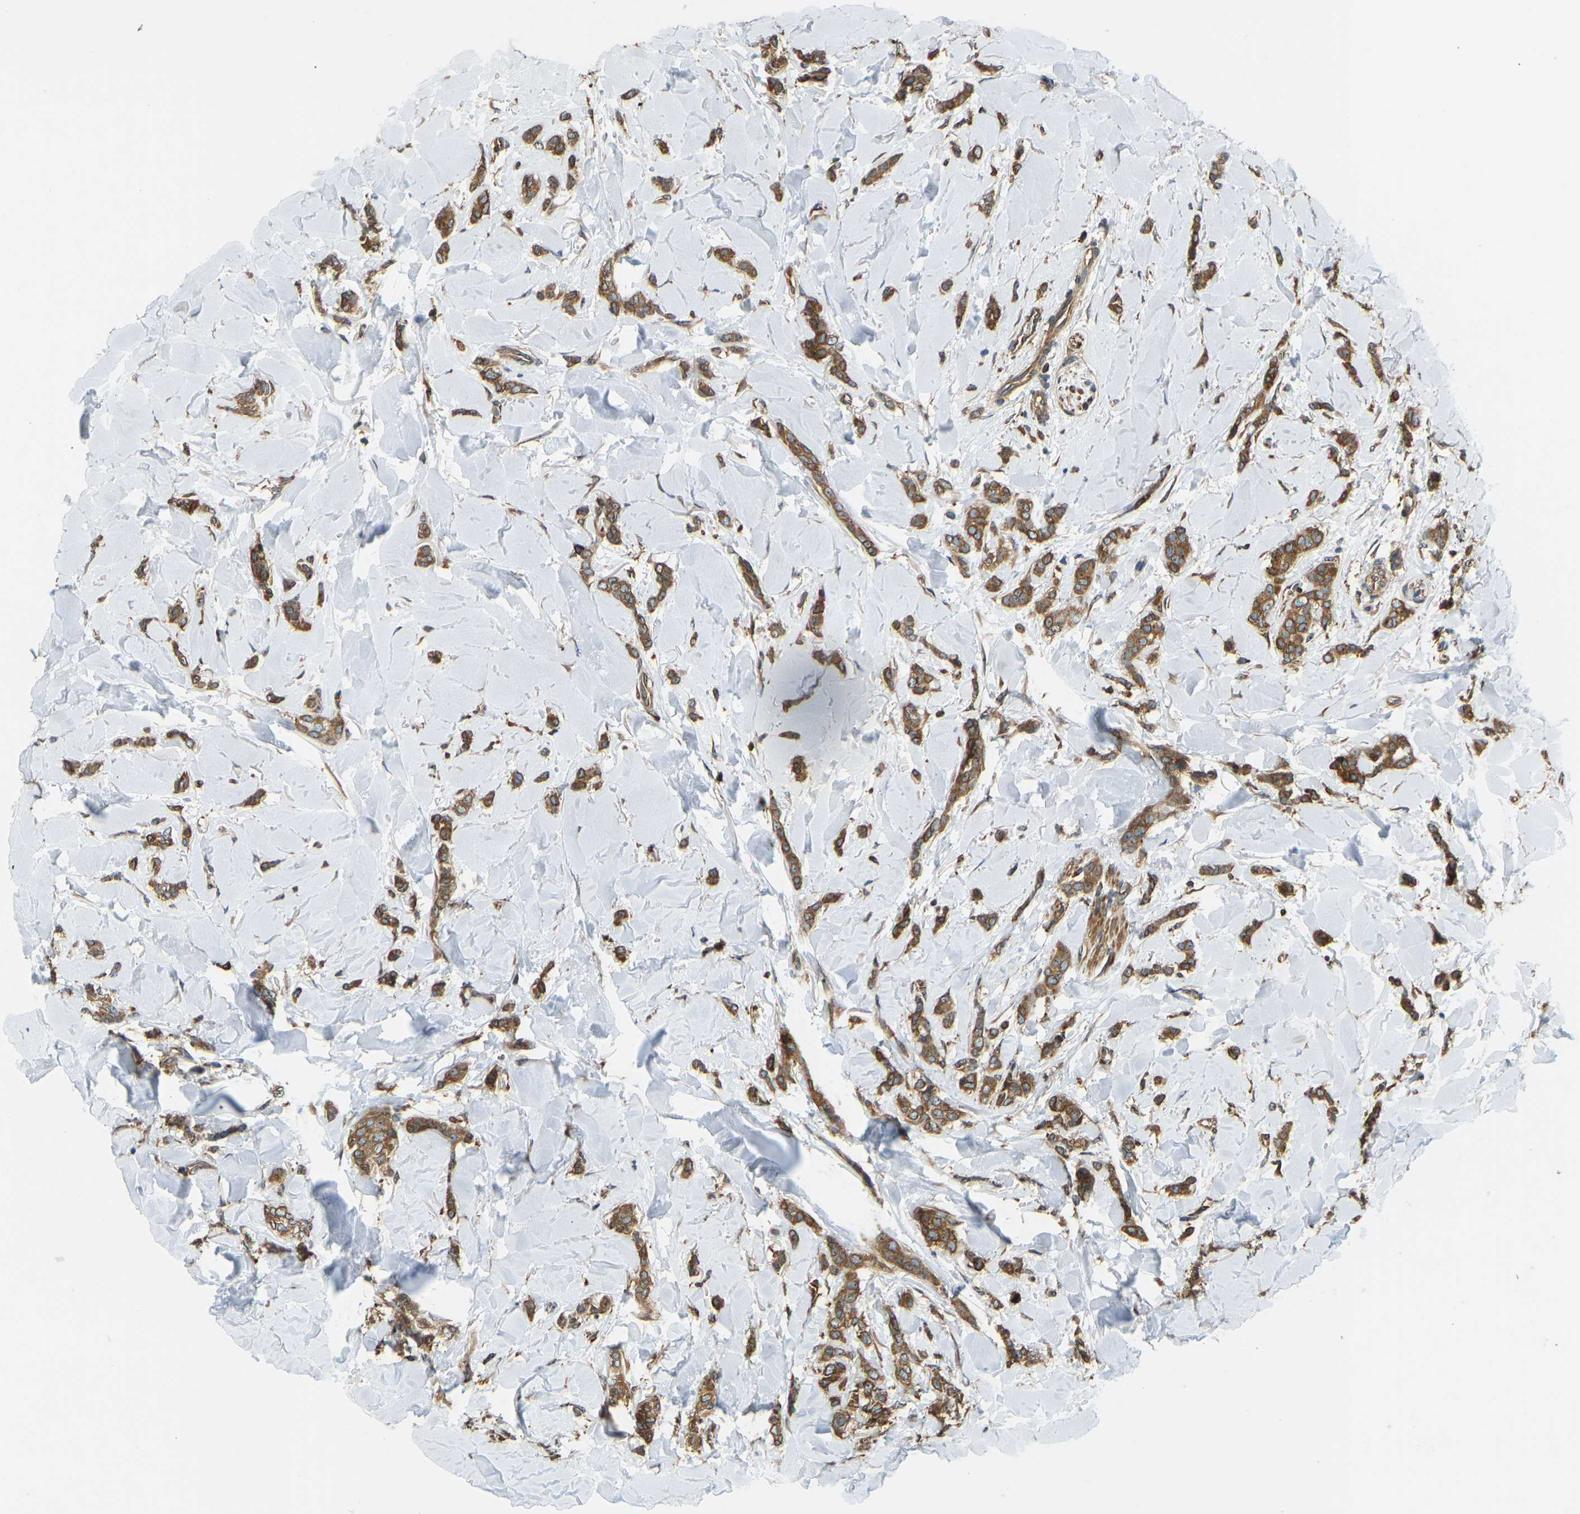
{"staining": {"intensity": "strong", "quantity": ">75%", "location": "cytoplasmic/membranous,nuclear"}, "tissue": "breast cancer", "cell_type": "Tumor cells", "image_type": "cancer", "snomed": [{"axis": "morphology", "description": "Lobular carcinoma"}, {"axis": "topography", "description": "Skin"}, {"axis": "topography", "description": "Breast"}], "caption": "Strong cytoplasmic/membranous and nuclear positivity for a protein is seen in approximately >75% of tumor cells of breast cancer using IHC.", "gene": "OS9", "patient": {"sex": "female", "age": 46}}